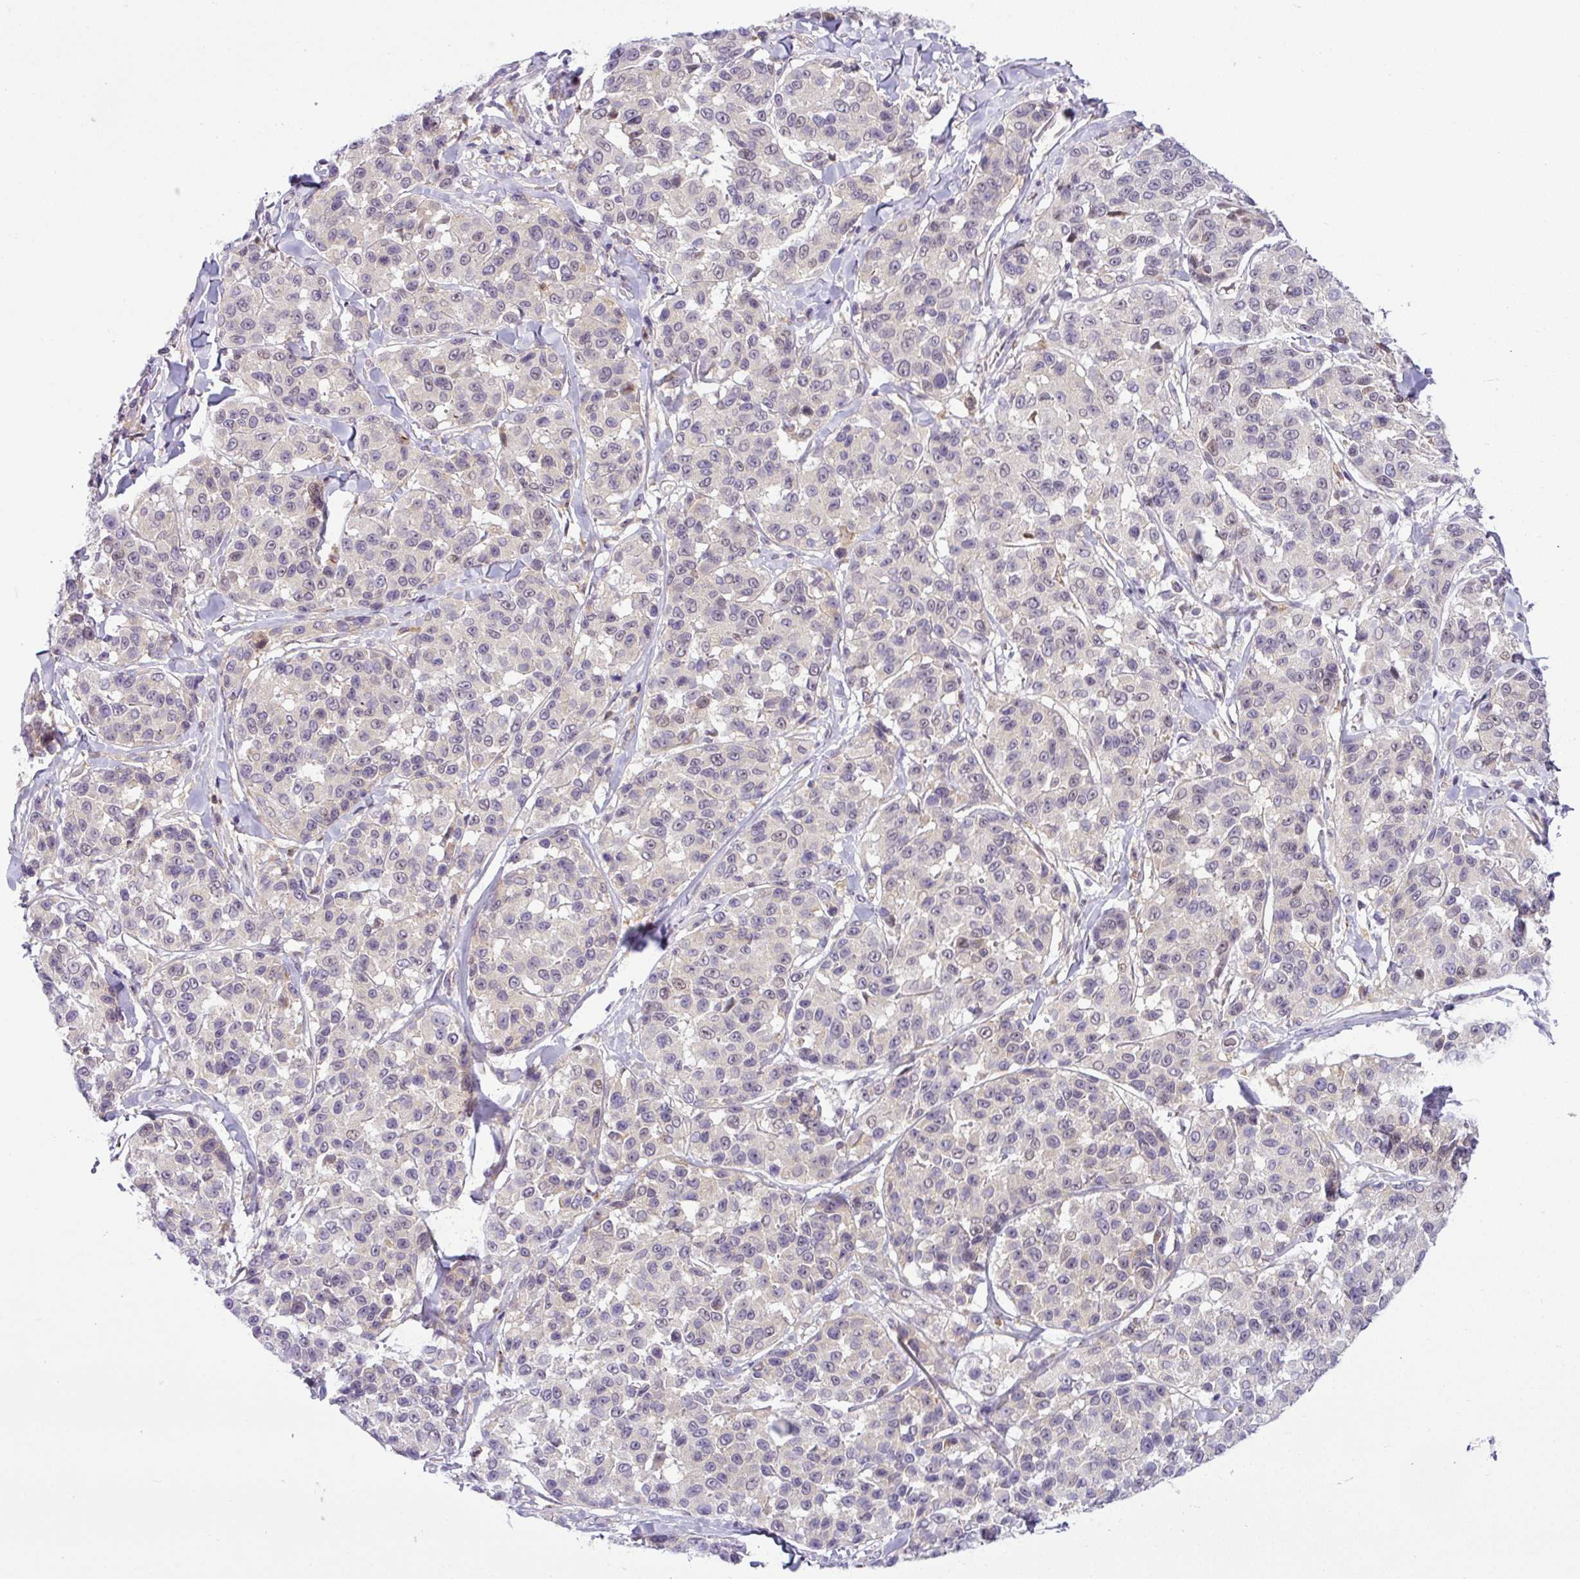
{"staining": {"intensity": "weak", "quantity": "<25%", "location": "nuclear"}, "tissue": "melanoma", "cell_type": "Tumor cells", "image_type": "cancer", "snomed": [{"axis": "morphology", "description": "Malignant melanoma, NOS"}, {"axis": "topography", "description": "Skin"}], "caption": "Immunohistochemistry (IHC) of melanoma demonstrates no positivity in tumor cells.", "gene": "NDUFB2", "patient": {"sex": "female", "age": 66}}